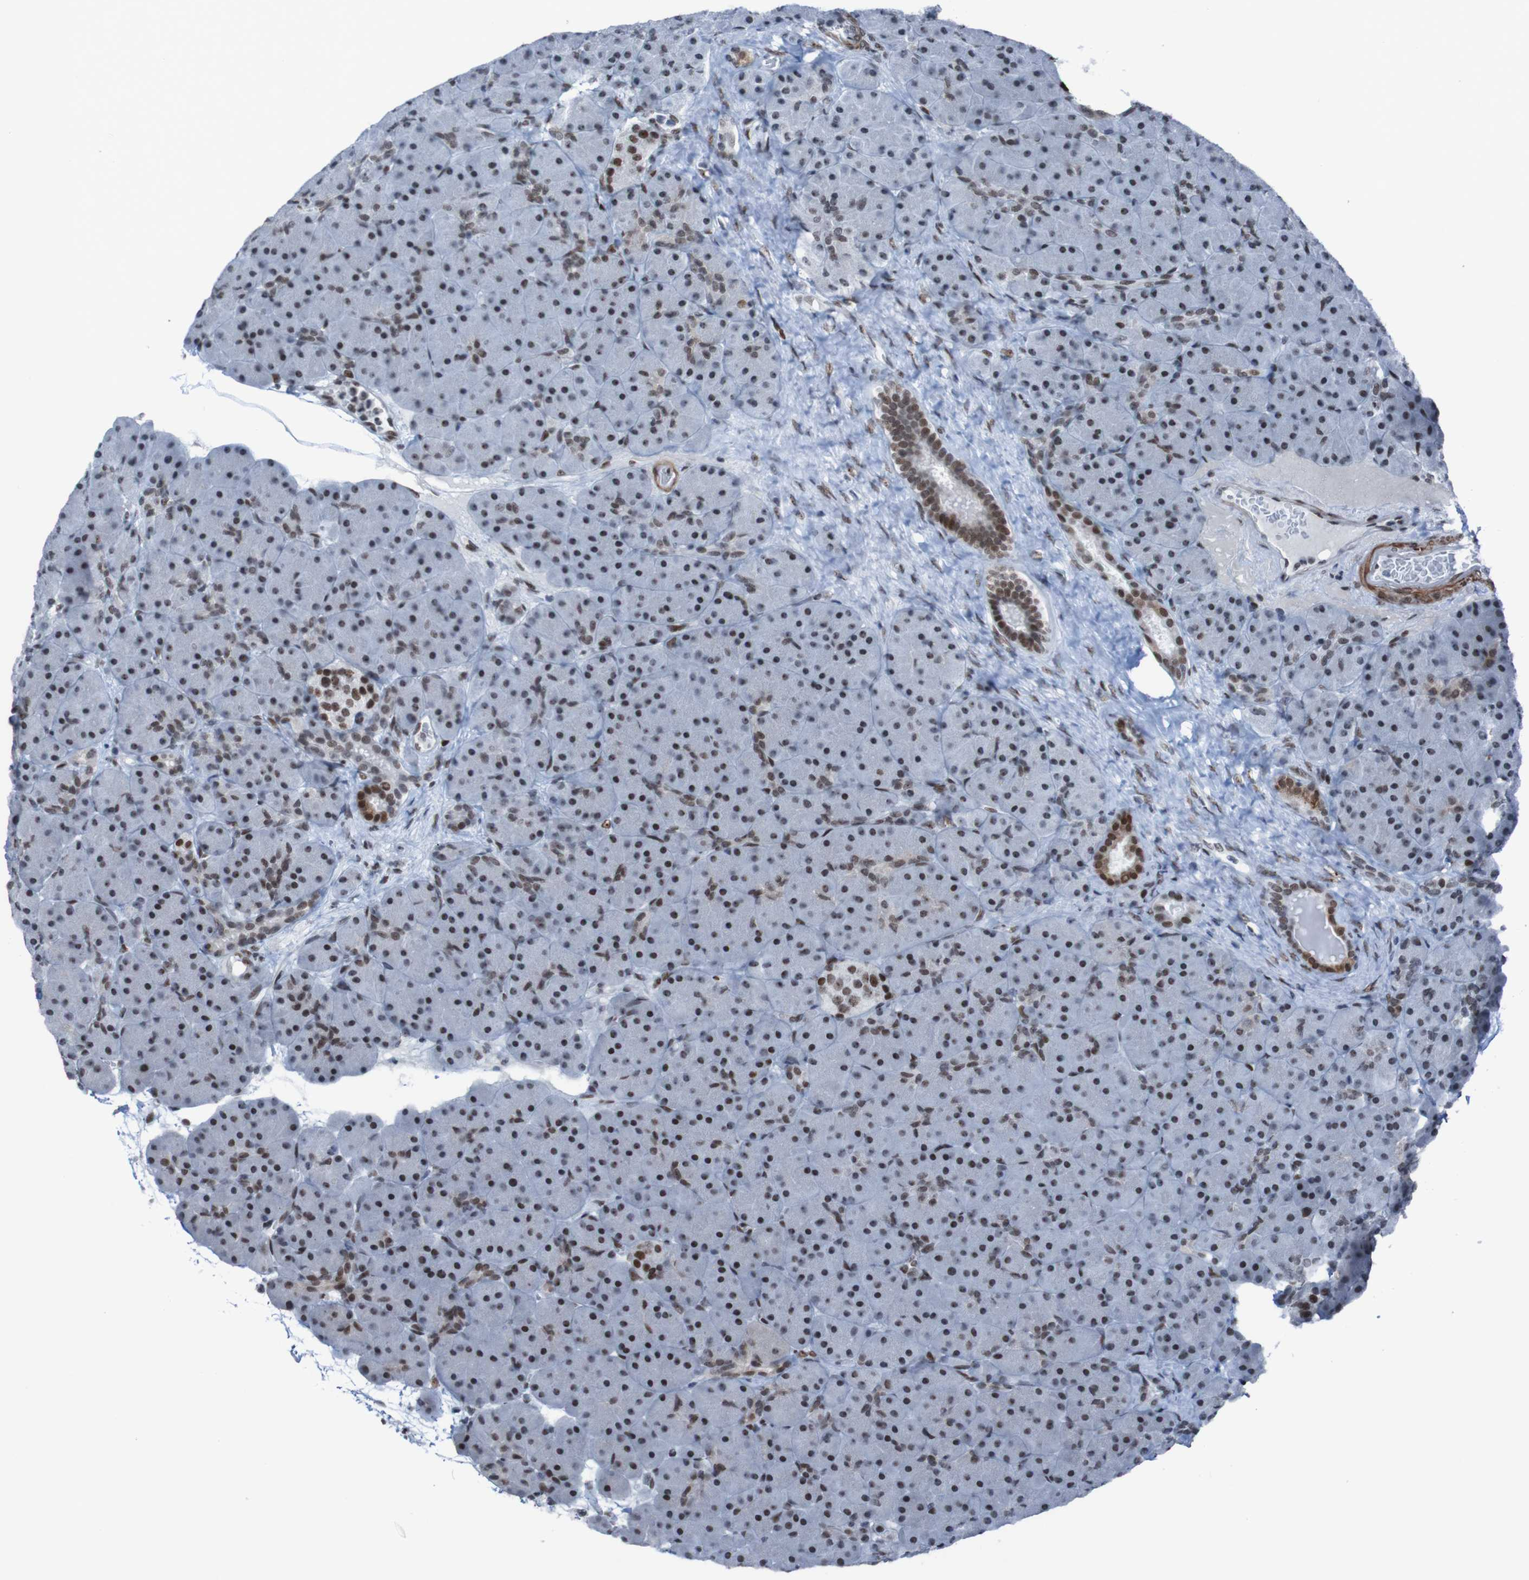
{"staining": {"intensity": "strong", "quantity": ">75%", "location": "nuclear"}, "tissue": "pancreas", "cell_type": "Exocrine glandular cells", "image_type": "normal", "snomed": [{"axis": "morphology", "description": "Normal tissue, NOS"}, {"axis": "topography", "description": "Pancreas"}], "caption": "Pancreas stained for a protein (brown) exhibits strong nuclear positive staining in approximately >75% of exocrine glandular cells.", "gene": "PHF2", "patient": {"sex": "male", "age": 66}}